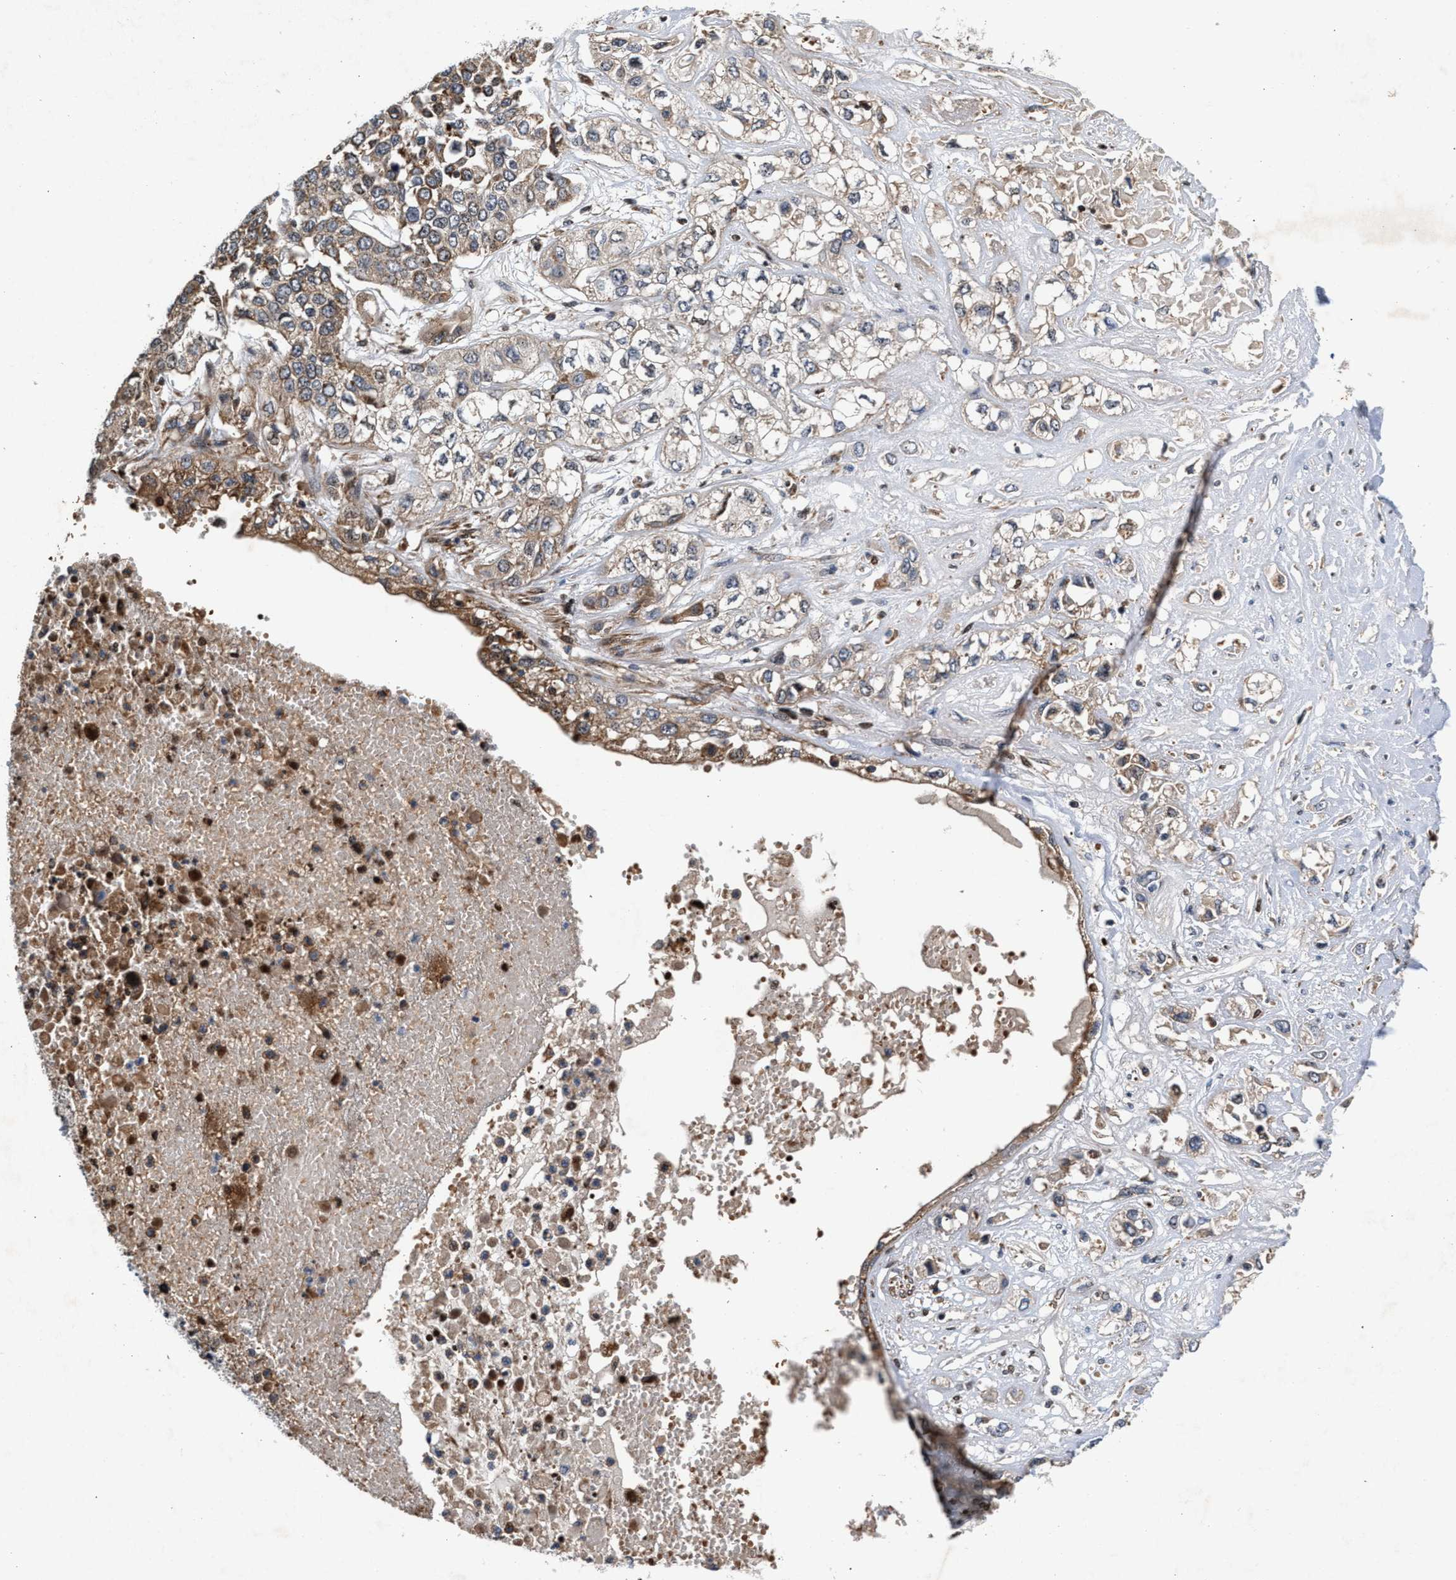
{"staining": {"intensity": "weak", "quantity": "25%-75%", "location": "cytoplasmic/membranous"}, "tissue": "lung cancer", "cell_type": "Tumor cells", "image_type": "cancer", "snomed": [{"axis": "morphology", "description": "Squamous cell carcinoma, NOS"}, {"axis": "topography", "description": "Lung"}], "caption": "The histopathology image exhibits a brown stain indicating the presence of a protein in the cytoplasmic/membranous of tumor cells in lung cancer (squamous cell carcinoma).", "gene": "SGK1", "patient": {"sex": "male", "age": 71}}